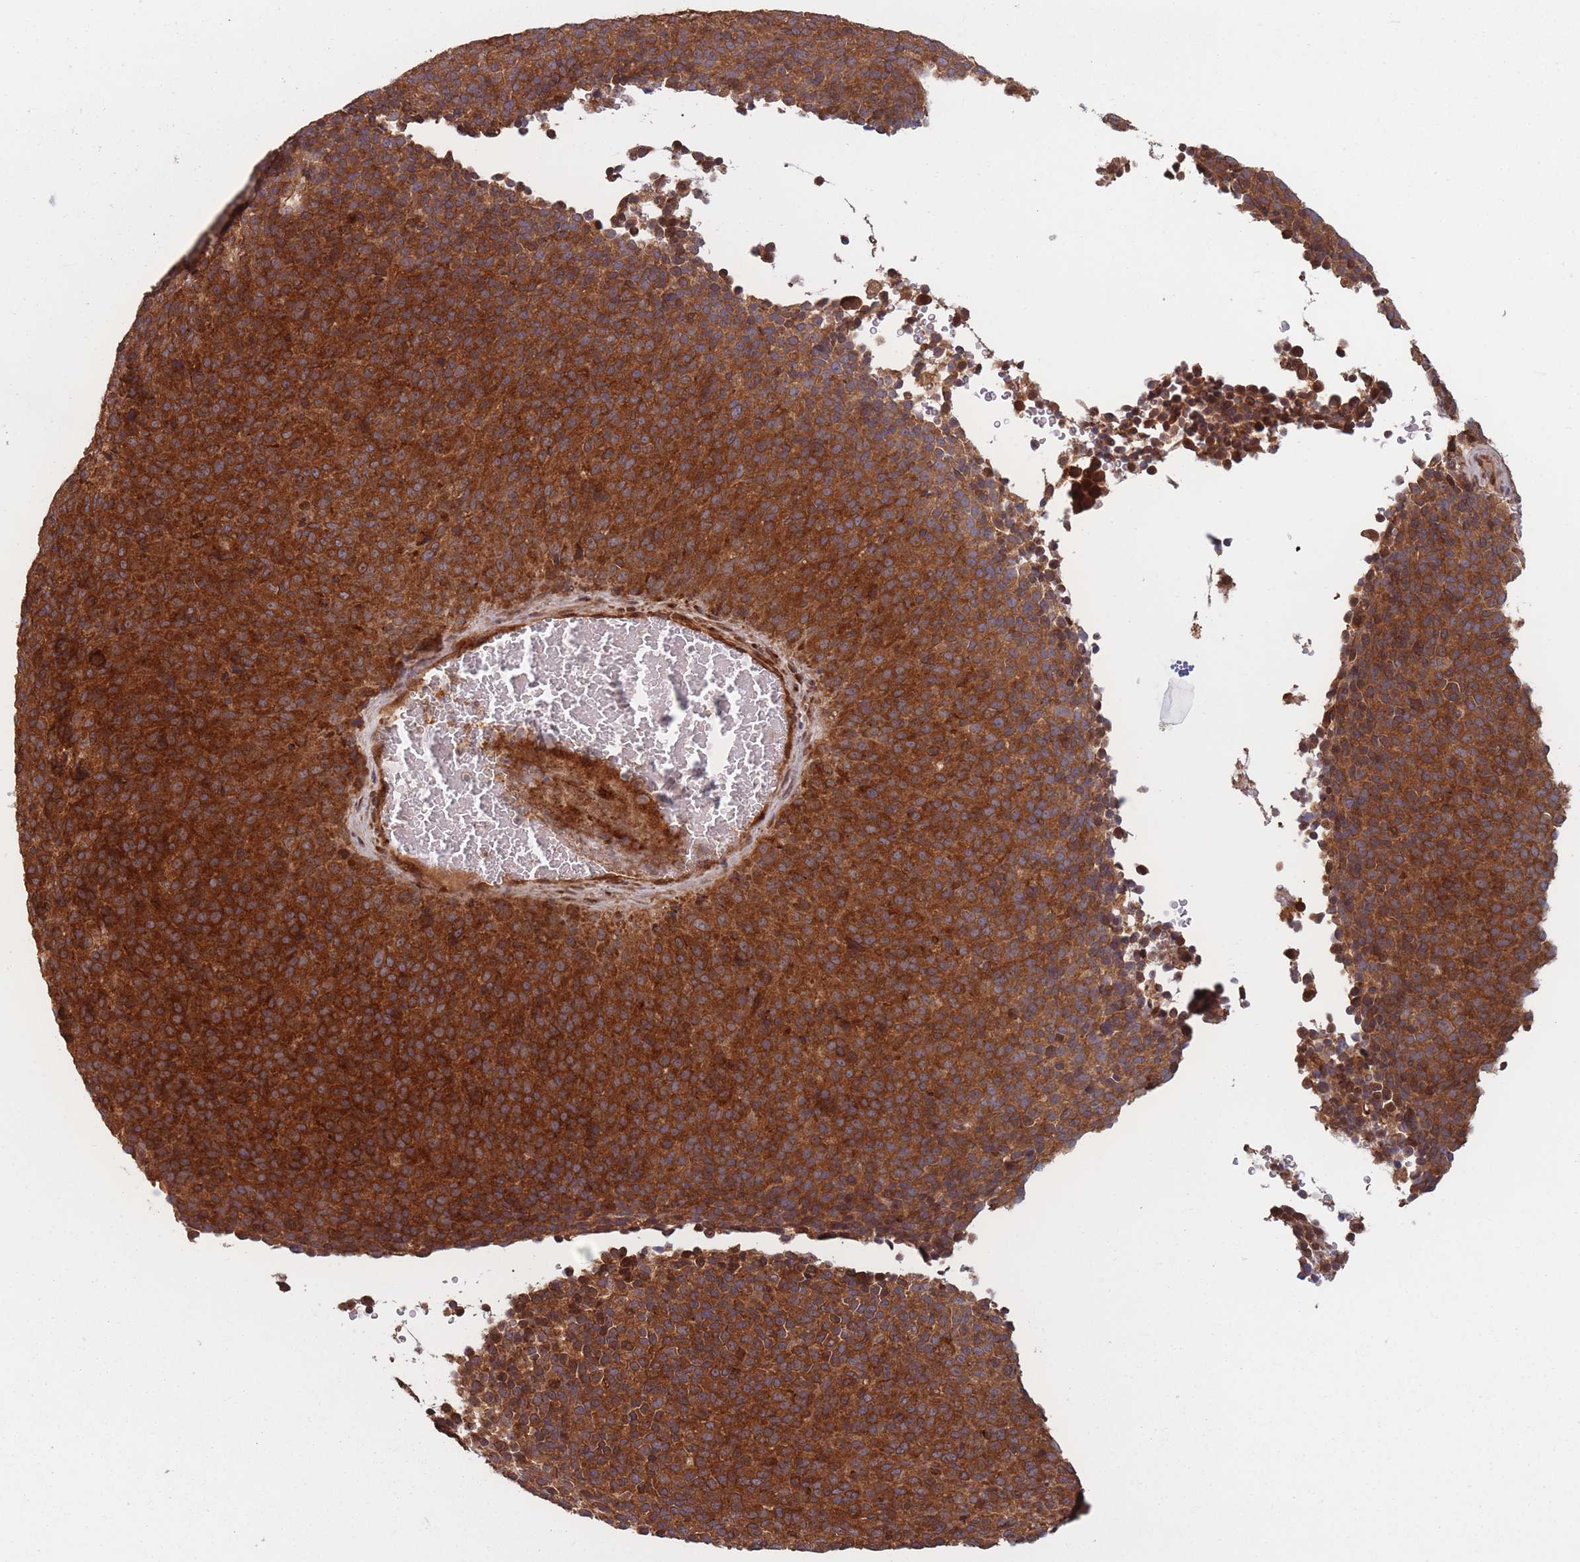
{"staining": {"intensity": "strong", "quantity": ">75%", "location": "cytoplasmic/membranous"}, "tissue": "melanoma", "cell_type": "Tumor cells", "image_type": "cancer", "snomed": [{"axis": "morphology", "description": "Malignant melanoma, Metastatic site"}, {"axis": "topography", "description": "Brain"}], "caption": "Brown immunohistochemical staining in malignant melanoma (metastatic site) shows strong cytoplasmic/membranous staining in approximately >75% of tumor cells.", "gene": "PODXL2", "patient": {"sex": "female", "age": 56}}